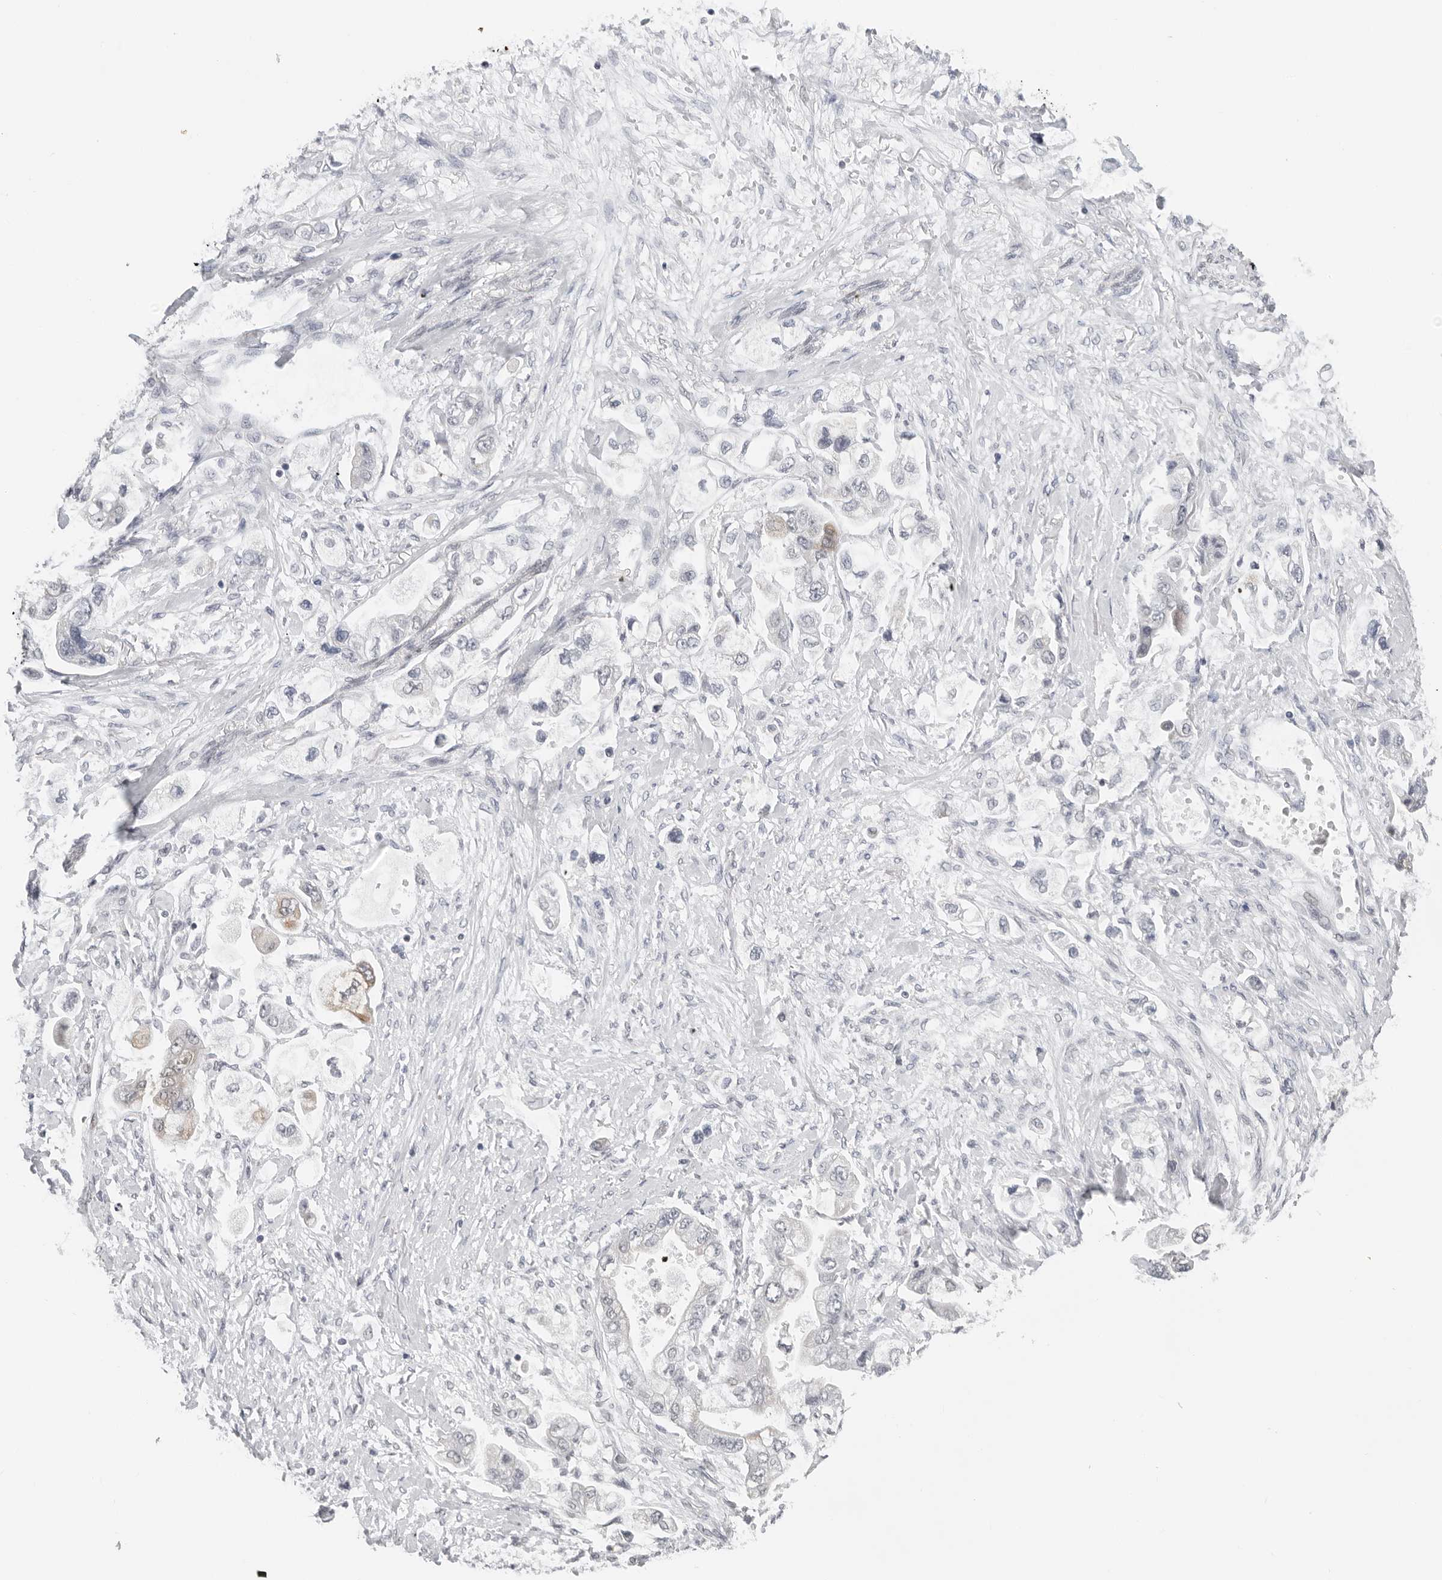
{"staining": {"intensity": "weak", "quantity": "<25%", "location": "cytoplasmic/membranous"}, "tissue": "stomach cancer", "cell_type": "Tumor cells", "image_type": "cancer", "snomed": [{"axis": "morphology", "description": "Adenocarcinoma, NOS"}, {"axis": "topography", "description": "Stomach"}], "caption": "Immunohistochemistry (IHC) of human stomach adenocarcinoma shows no expression in tumor cells. Brightfield microscopy of immunohistochemistry (IHC) stained with DAB (3,3'-diaminobenzidine) (brown) and hematoxylin (blue), captured at high magnification.", "gene": "FOXK2", "patient": {"sex": "male", "age": 62}}